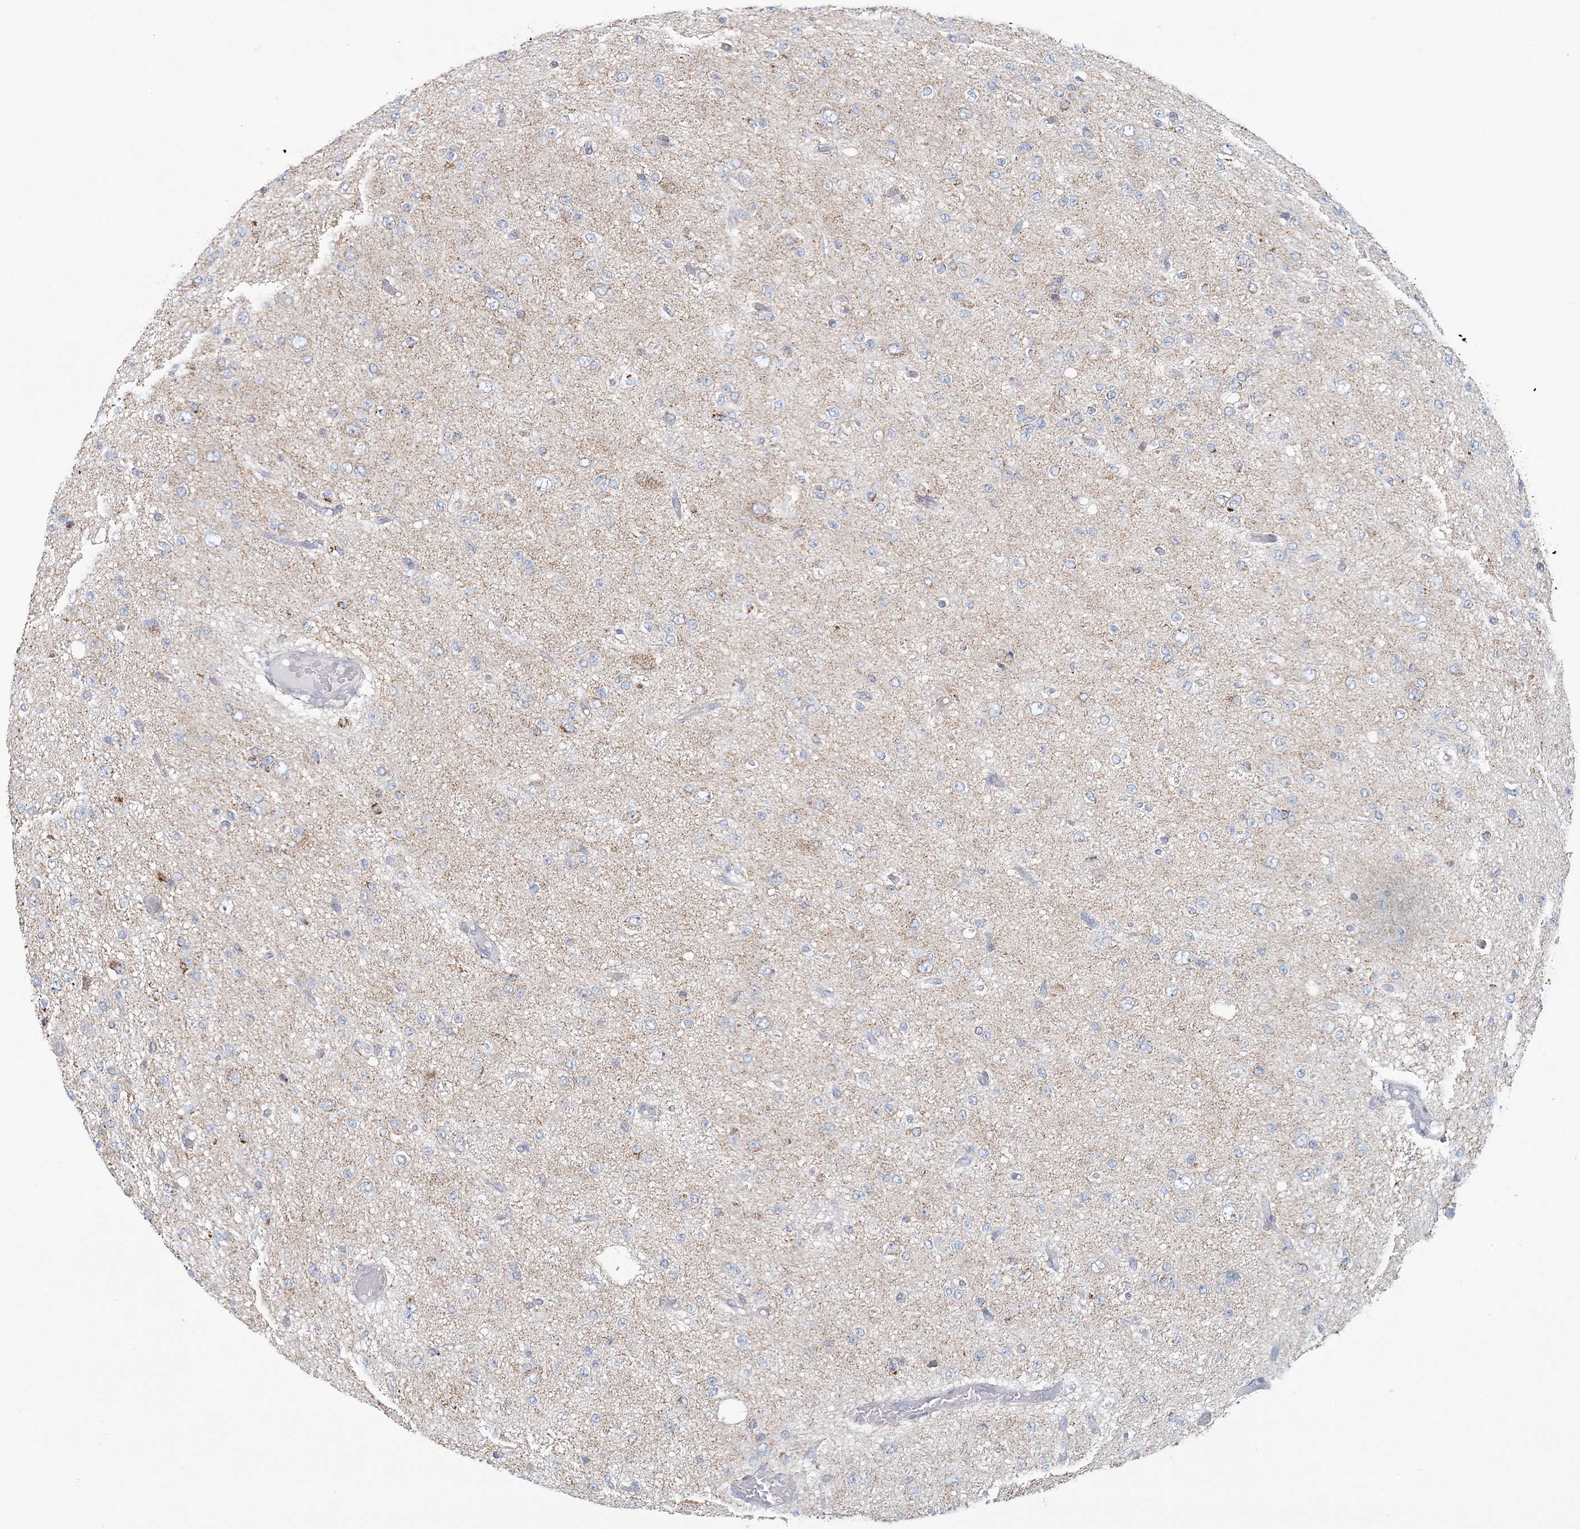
{"staining": {"intensity": "weak", "quantity": "25%-75%", "location": "cytoplasmic/membranous"}, "tissue": "glioma", "cell_type": "Tumor cells", "image_type": "cancer", "snomed": [{"axis": "morphology", "description": "Glioma, malignant, High grade"}, {"axis": "topography", "description": "pancreas cauda"}], "caption": "High-magnification brightfield microscopy of malignant glioma (high-grade) stained with DAB (3,3'-diaminobenzidine) (brown) and counterstained with hematoxylin (blue). tumor cells exhibit weak cytoplasmic/membranous staining is appreciated in about25%-75% of cells.", "gene": "BDH1", "patient": {"sex": "male", "age": 60}}